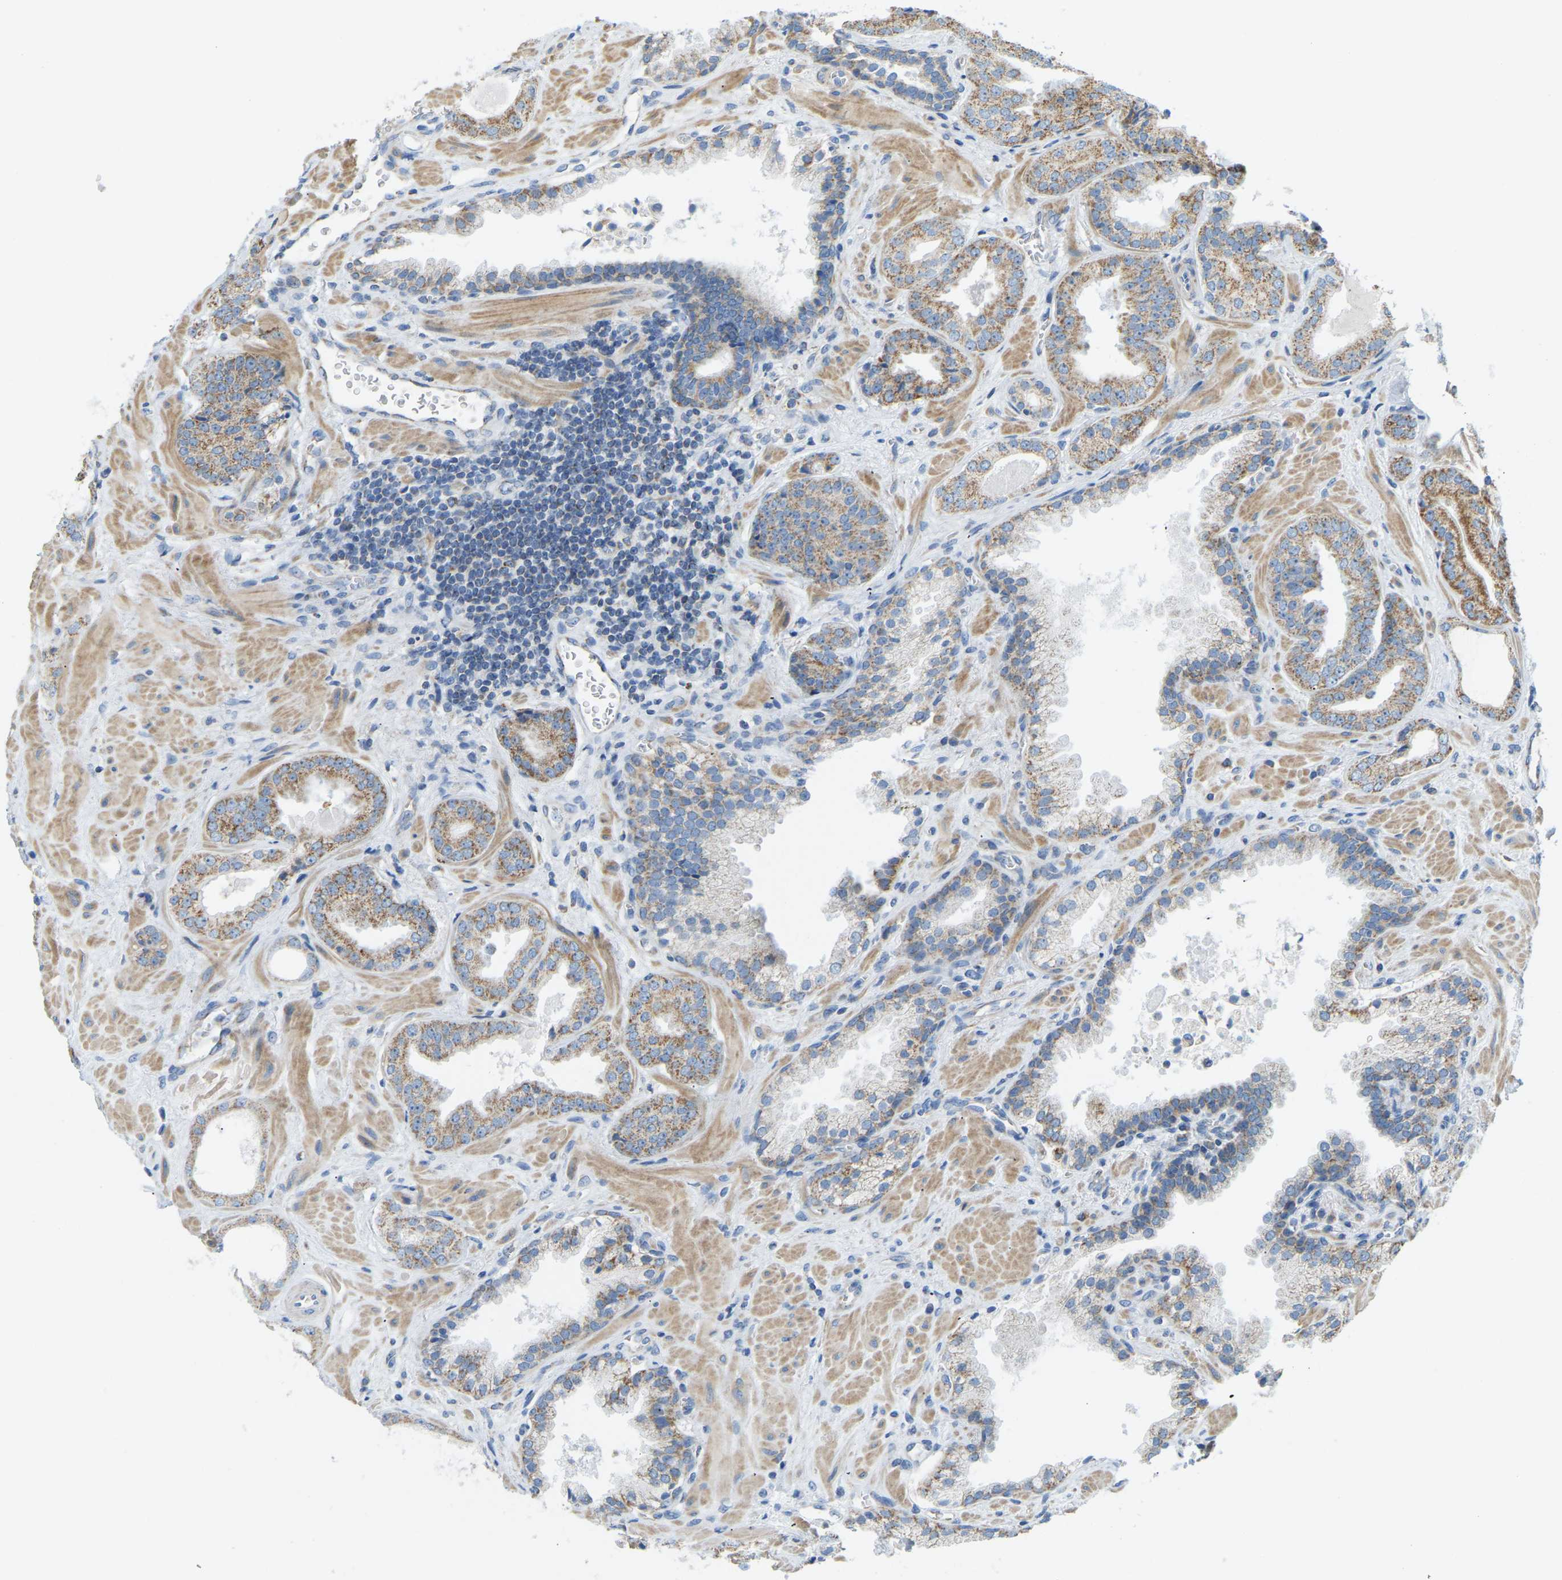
{"staining": {"intensity": "weak", "quantity": ">75%", "location": "cytoplasmic/membranous"}, "tissue": "prostate cancer", "cell_type": "Tumor cells", "image_type": "cancer", "snomed": [{"axis": "morphology", "description": "Adenocarcinoma, Low grade"}, {"axis": "topography", "description": "Prostate"}], "caption": "Immunohistochemistry (IHC) histopathology image of prostate cancer stained for a protein (brown), which displays low levels of weak cytoplasmic/membranous staining in about >75% of tumor cells.", "gene": "GDA", "patient": {"sex": "male", "age": 71}}